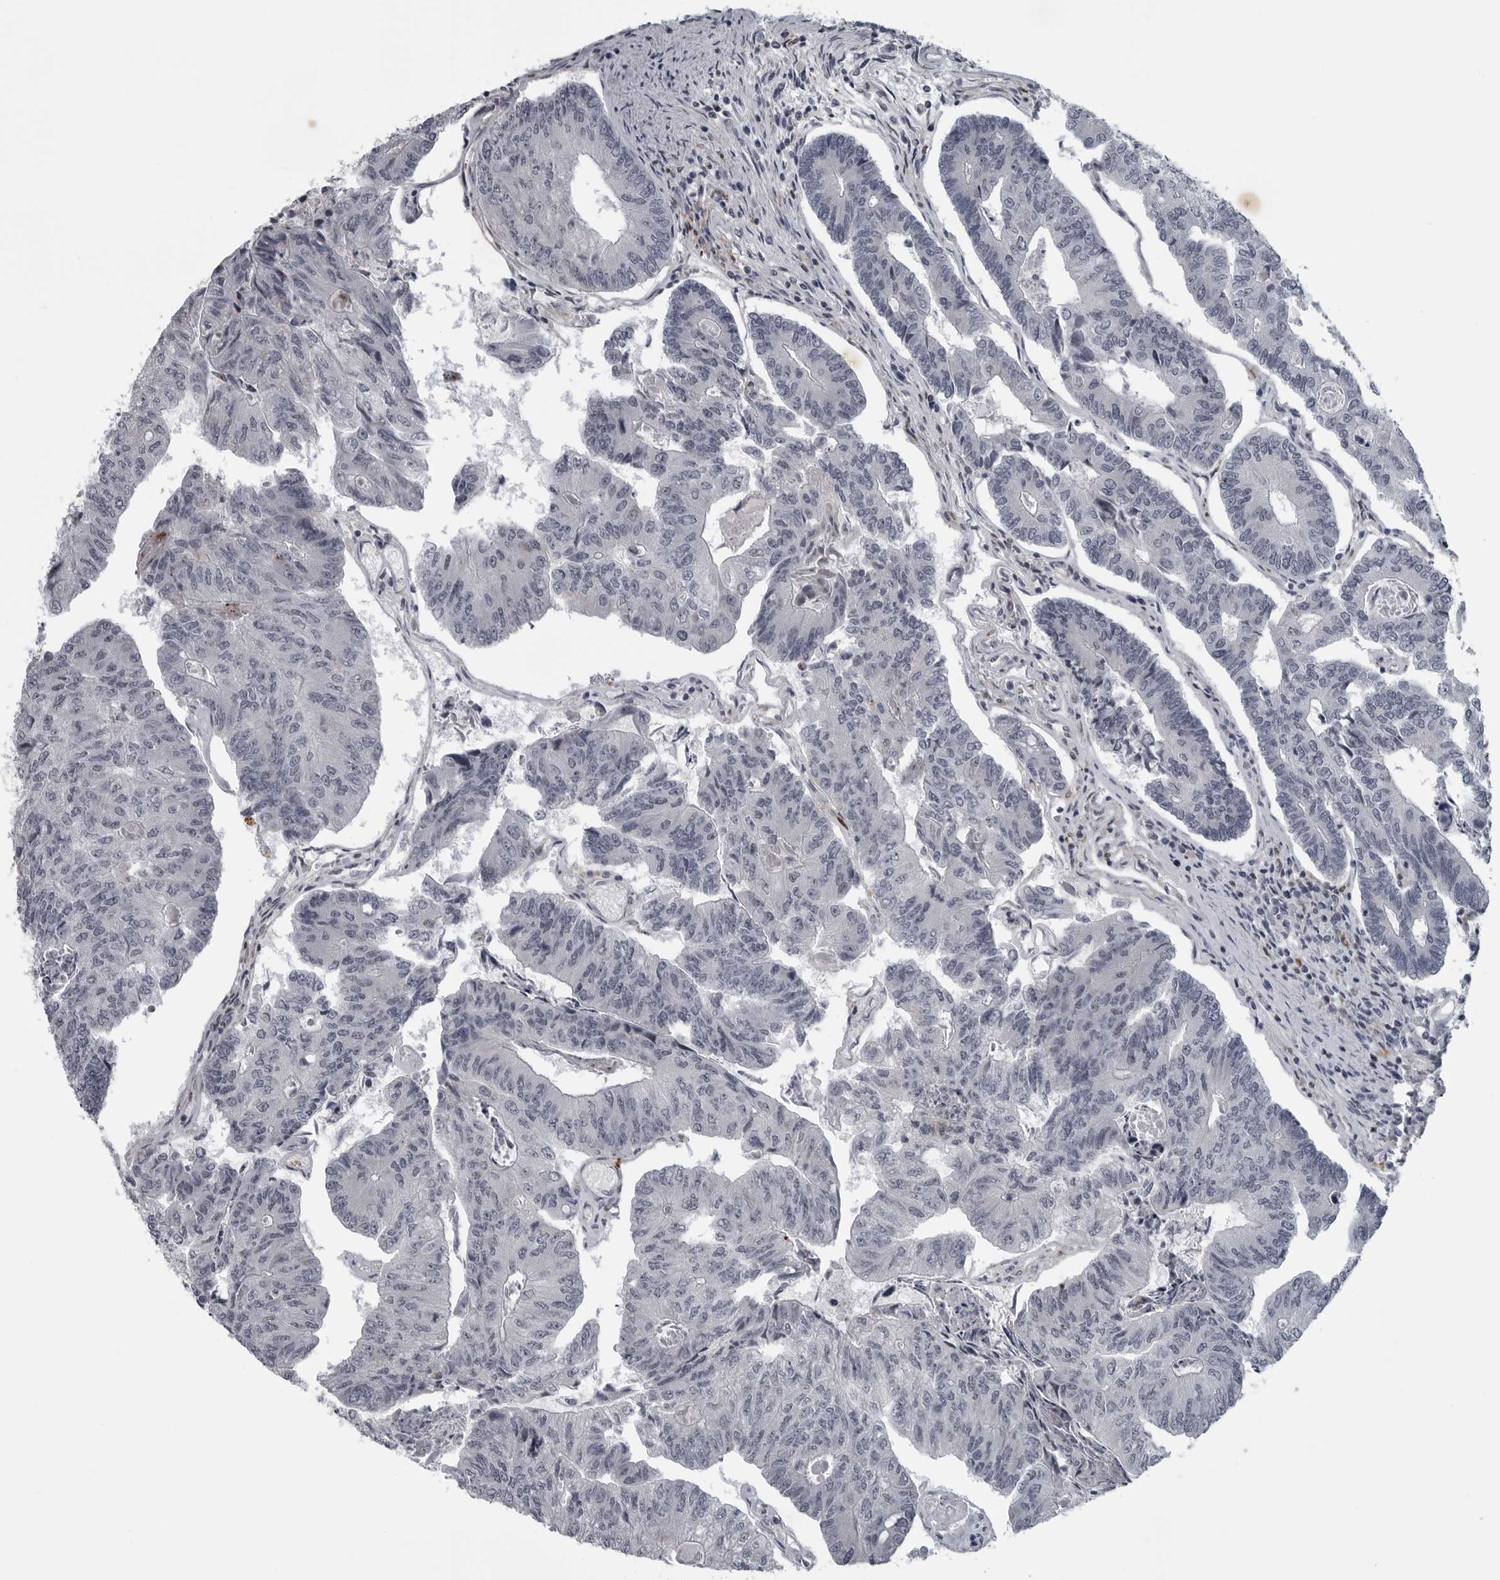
{"staining": {"intensity": "negative", "quantity": "none", "location": "none"}, "tissue": "colorectal cancer", "cell_type": "Tumor cells", "image_type": "cancer", "snomed": [{"axis": "morphology", "description": "Adenocarcinoma, NOS"}, {"axis": "topography", "description": "Colon"}], "caption": "There is no significant staining in tumor cells of colorectal adenocarcinoma.", "gene": "LYSMD1", "patient": {"sex": "female", "age": 67}}